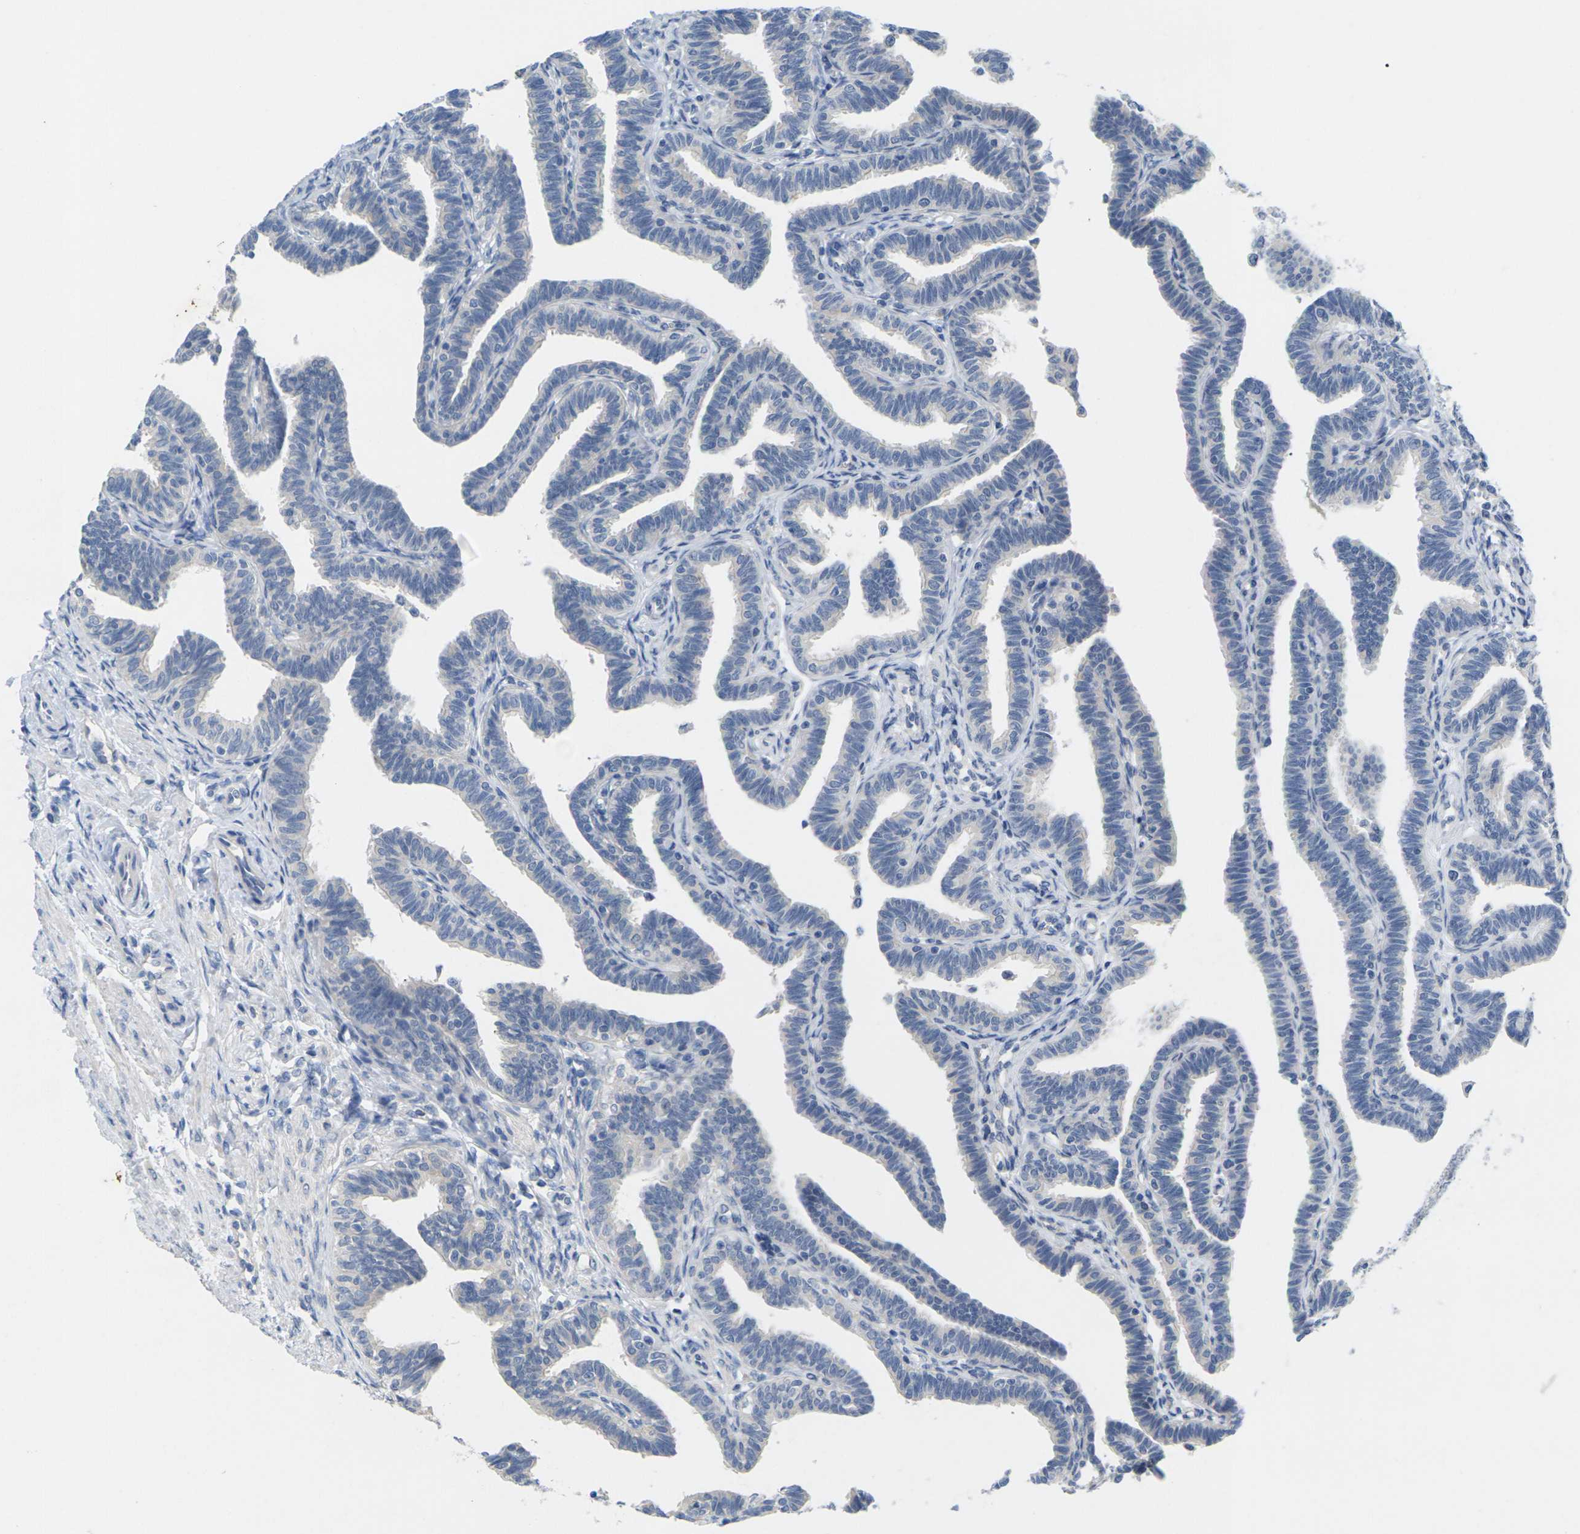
{"staining": {"intensity": "negative", "quantity": "none", "location": "none"}, "tissue": "fallopian tube", "cell_type": "Glandular cells", "image_type": "normal", "snomed": [{"axis": "morphology", "description": "Normal tissue, NOS"}, {"axis": "topography", "description": "Fallopian tube"}, {"axis": "topography", "description": "Ovary"}], "caption": "Immunohistochemistry (IHC) image of benign fallopian tube: fallopian tube stained with DAB displays no significant protein positivity in glandular cells.", "gene": "TNNI3", "patient": {"sex": "female", "age": 23}}